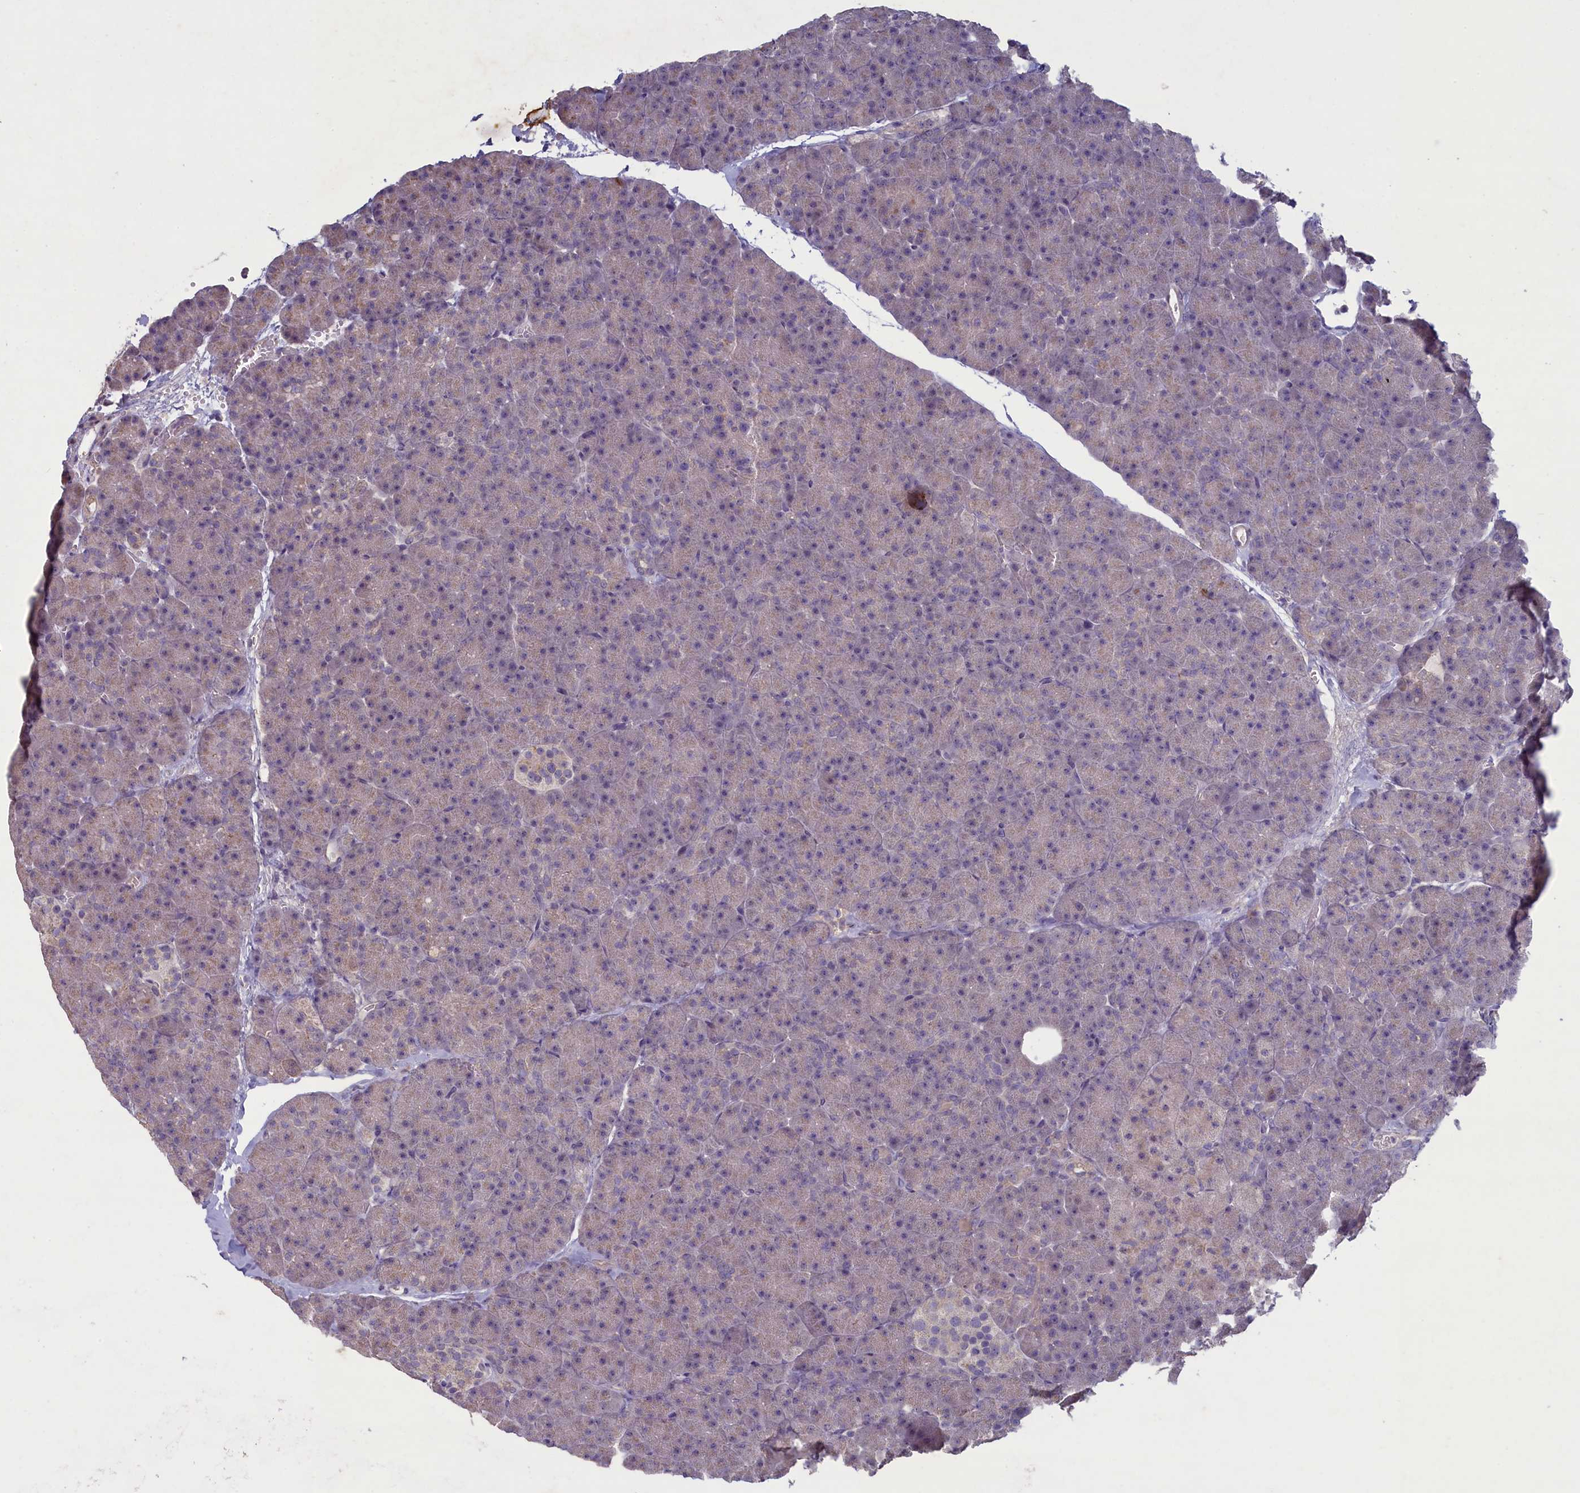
{"staining": {"intensity": "weak", "quantity": "<25%", "location": "cytoplasmic/membranous"}, "tissue": "pancreas", "cell_type": "Exocrine glandular cells", "image_type": "normal", "snomed": [{"axis": "morphology", "description": "Normal tissue, NOS"}, {"axis": "topography", "description": "Pancreas"}], "caption": "The image shows no significant positivity in exocrine glandular cells of pancreas.", "gene": "ATF7IP2", "patient": {"sex": "male", "age": 36}}